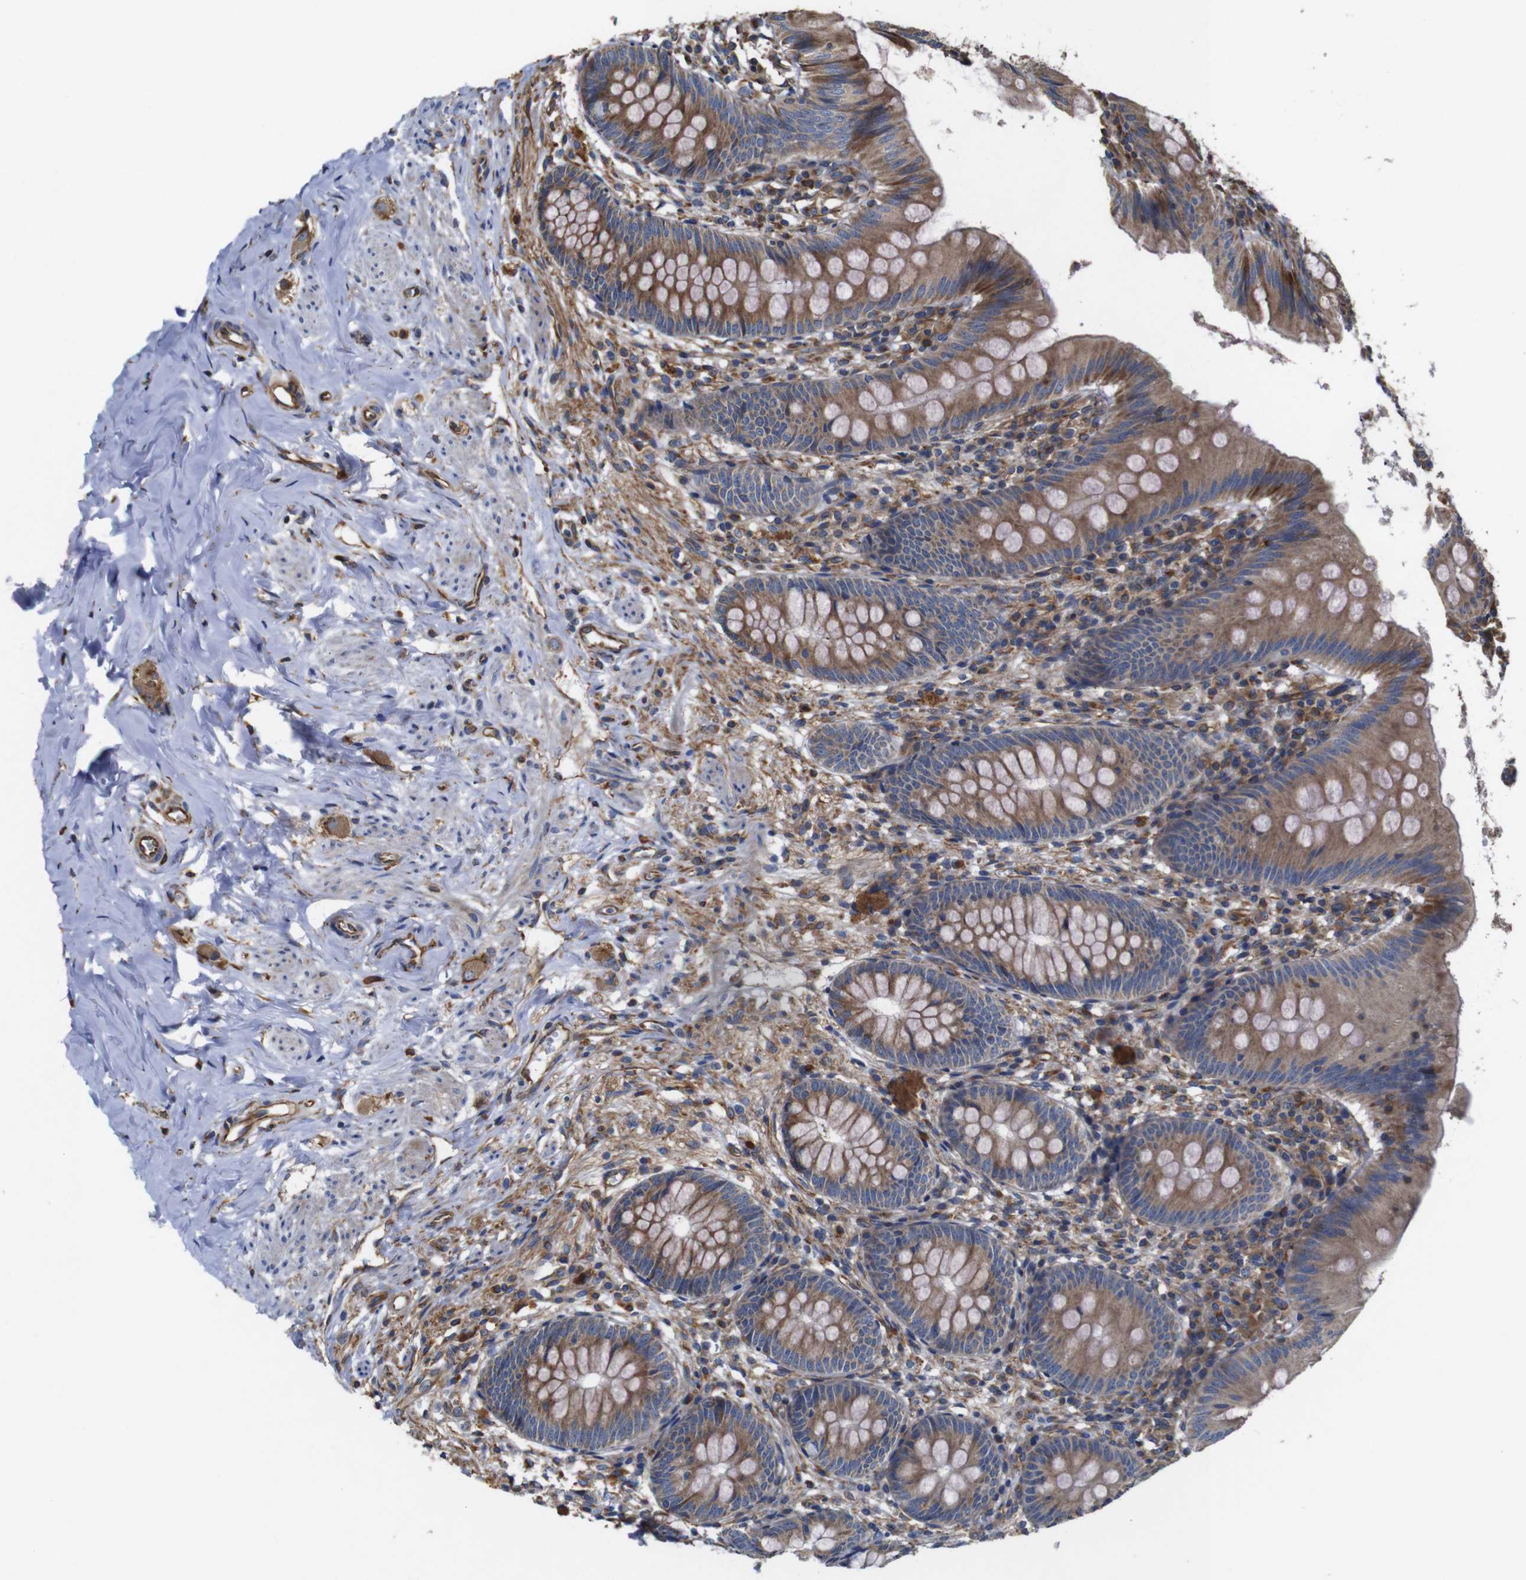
{"staining": {"intensity": "moderate", "quantity": ">75%", "location": "cytoplasmic/membranous"}, "tissue": "appendix", "cell_type": "Glandular cells", "image_type": "normal", "snomed": [{"axis": "morphology", "description": "Normal tissue, NOS"}, {"axis": "topography", "description": "Appendix"}], "caption": "Moderate cytoplasmic/membranous expression is seen in approximately >75% of glandular cells in normal appendix.", "gene": "POMK", "patient": {"sex": "male", "age": 56}}